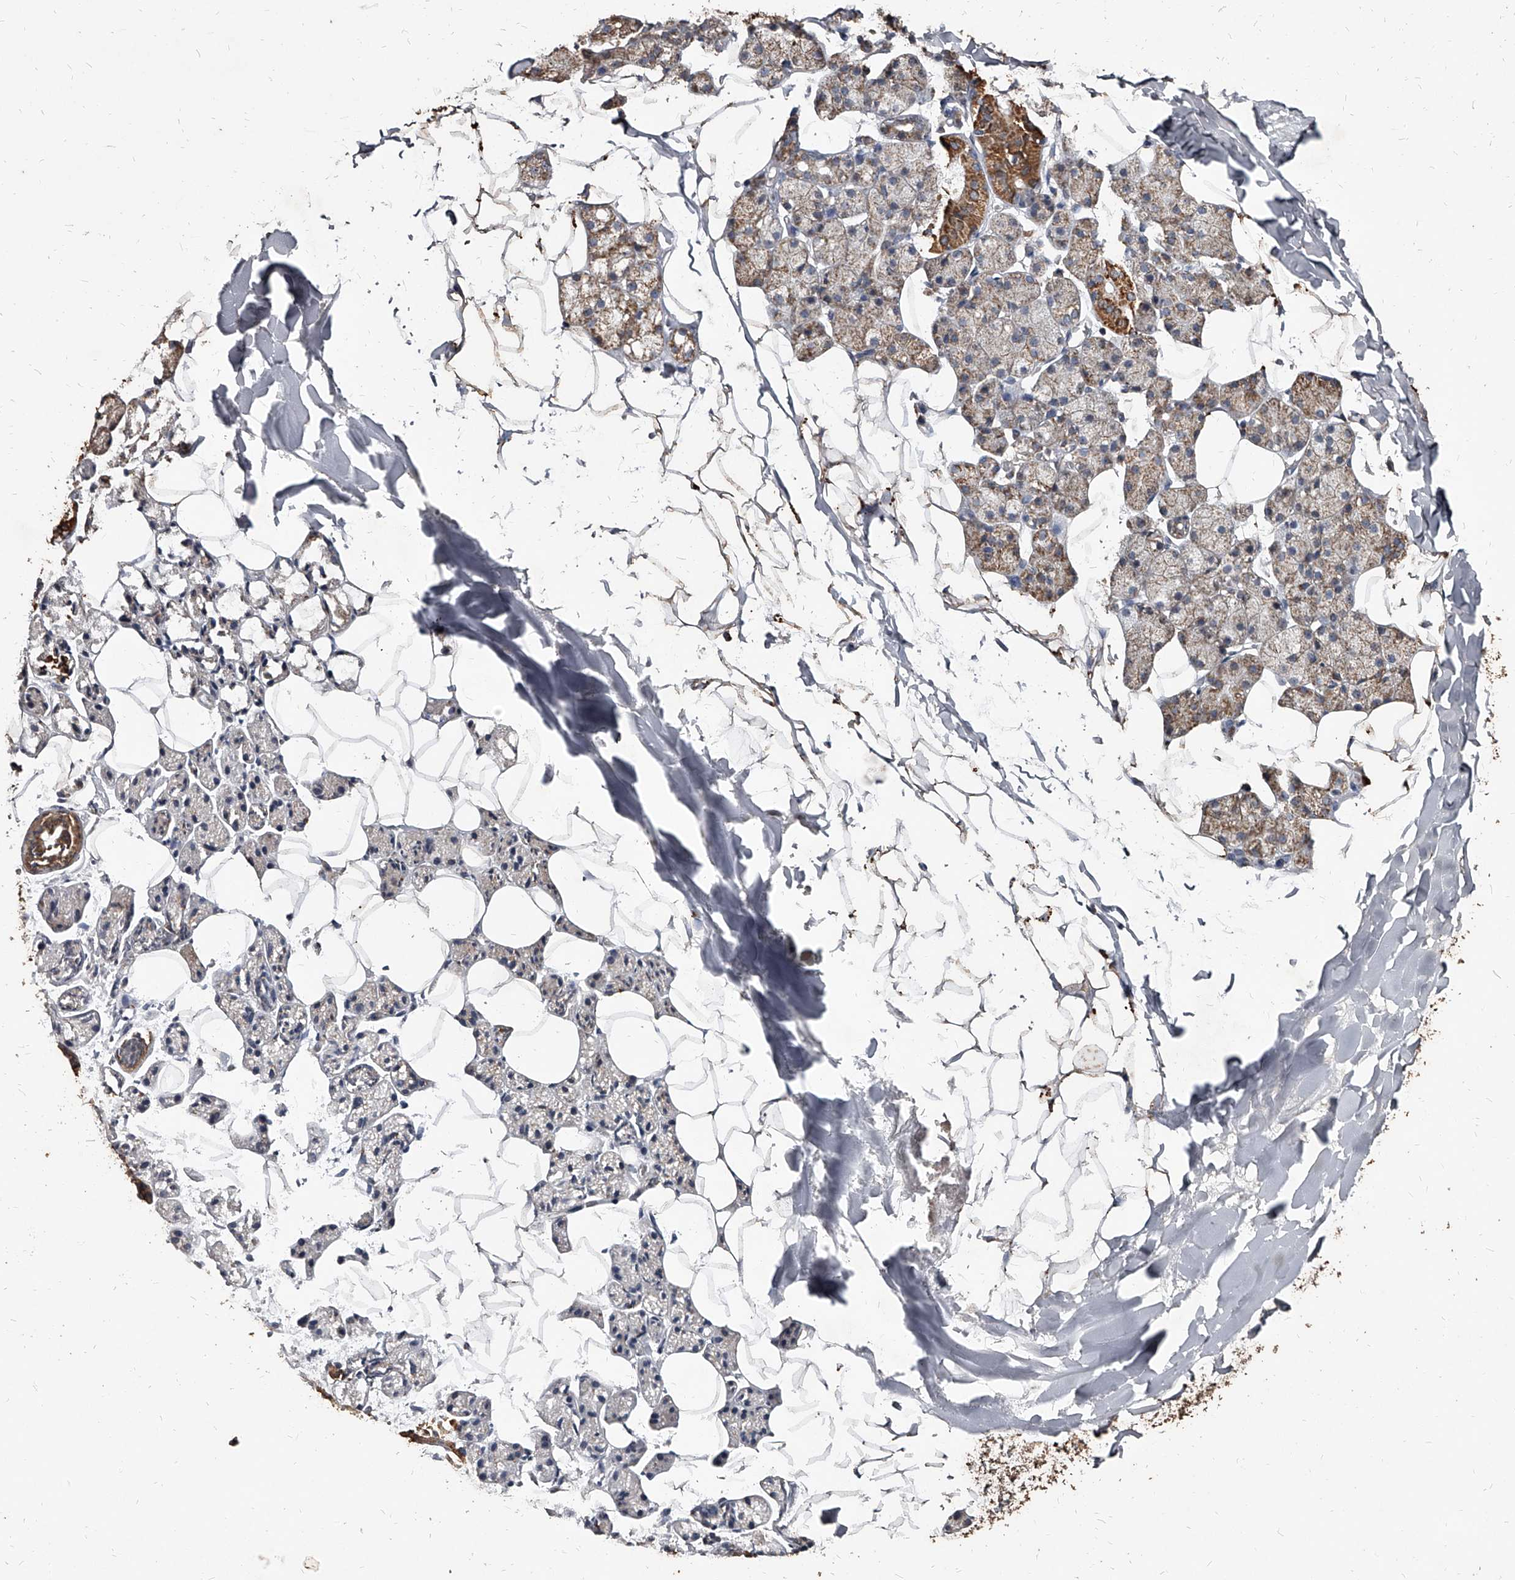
{"staining": {"intensity": "strong", "quantity": "<25%", "location": "cytoplasmic/membranous"}, "tissue": "salivary gland", "cell_type": "Glandular cells", "image_type": "normal", "snomed": [{"axis": "morphology", "description": "Normal tissue, NOS"}, {"axis": "topography", "description": "Salivary gland"}], "caption": "Immunohistochemical staining of benign salivary gland displays <25% levels of strong cytoplasmic/membranous protein staining in about <25% of glandular cells. The protein of interest is stained brown, and the nuclei are stained in blue (DAB IHC with brightfield microscopy, high magnification).", "gene": "GPR183", "patient": {"sex": "female", "age": 33}}